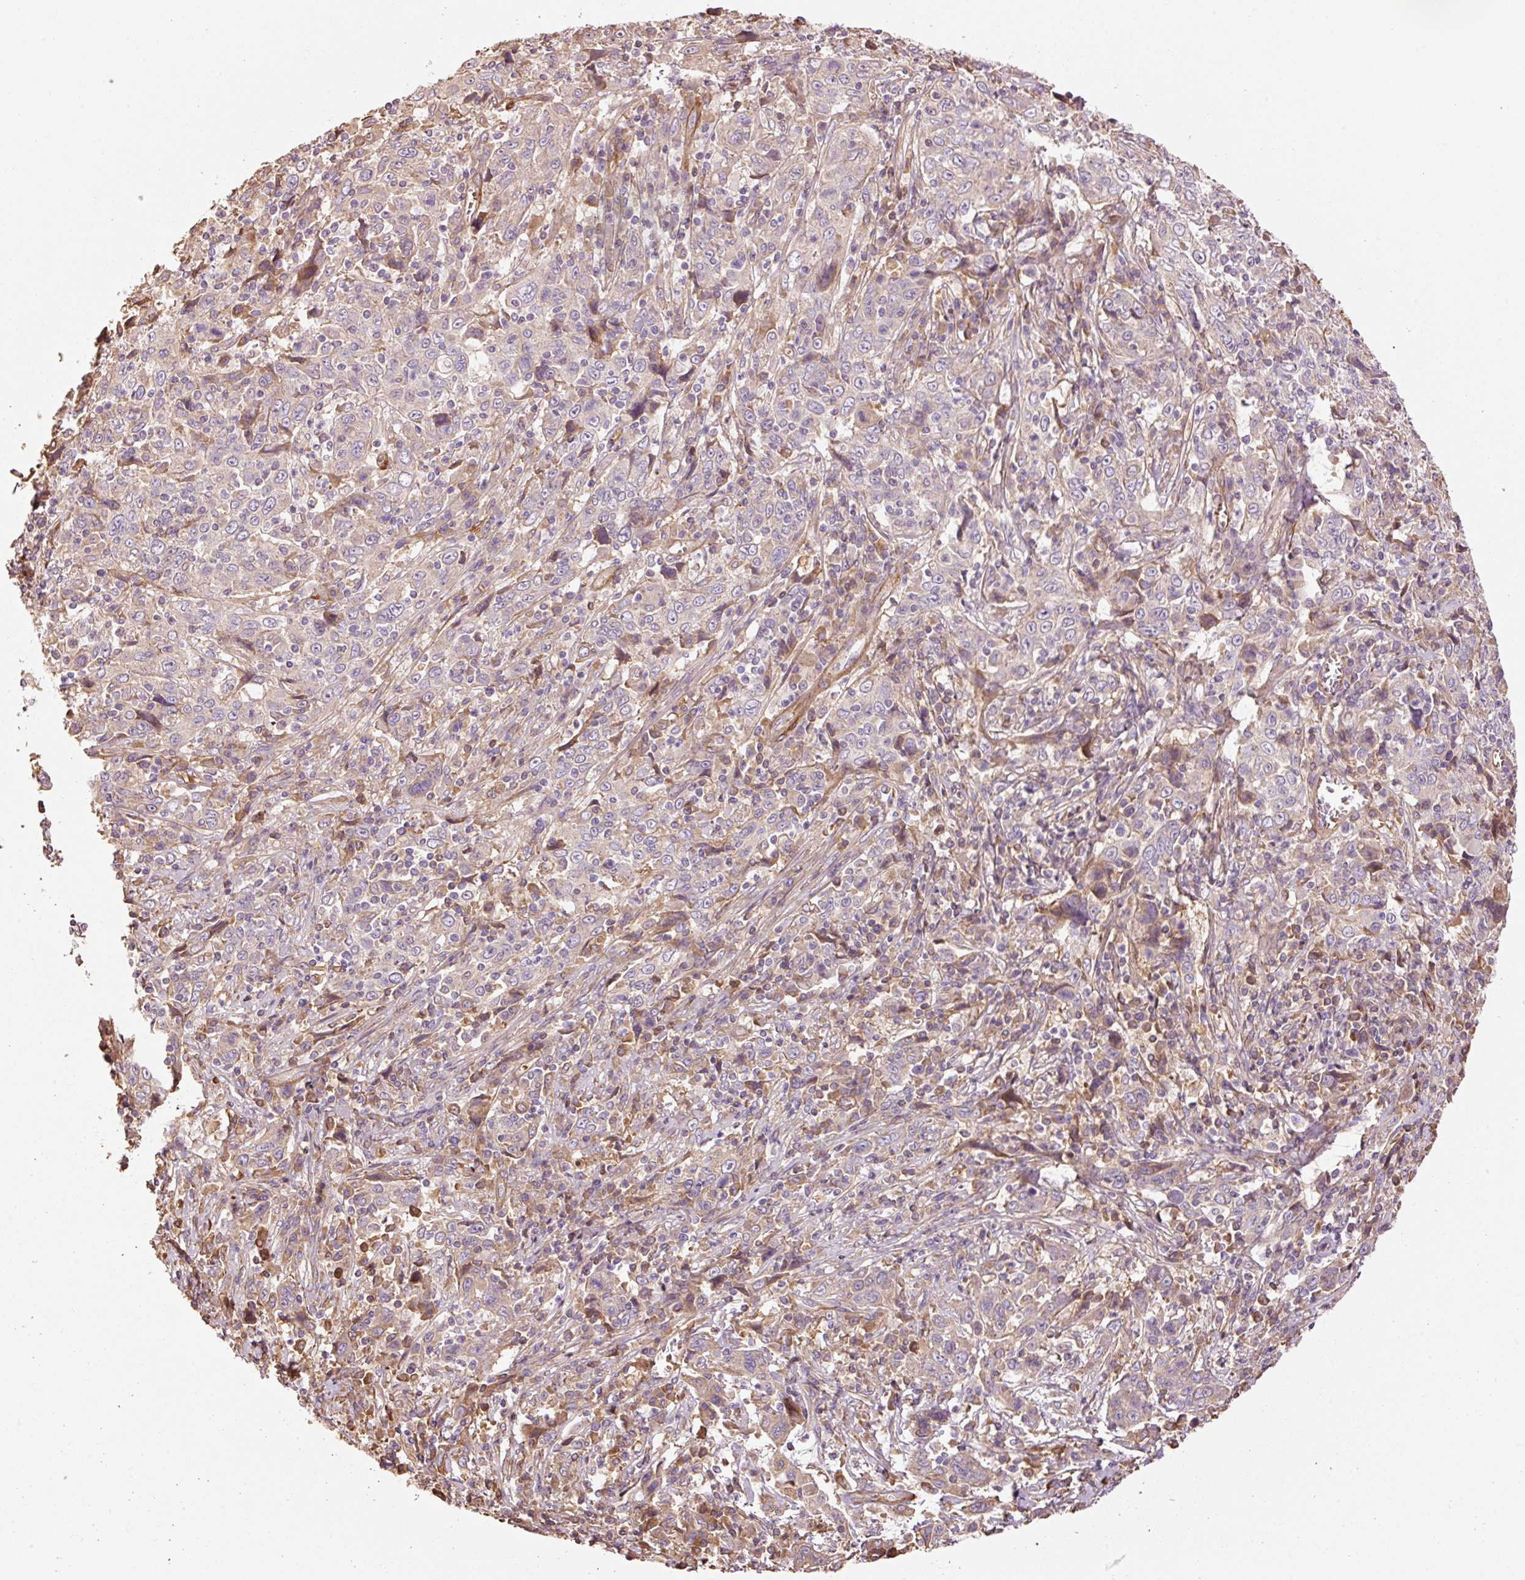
{"staining": {"intensity": "negative", "quantity": "none", "location": "none"}, "tissue": "cervical cancer", "cell_type": "Tumor cells", "image_type": "cancer", "snomed": [{"axis": "morphology", "description": "Squamous cell carcinoma, NOS"}, {"axis": "topography", "description": "Cervix"}], "caption": "The IHC histopathology image has no significant positivity in tumor cells of cervical cancer (squamous cell carcinoma) tissue. (DAB immunohistochemistry visualized using brightfield microscopy, high magnification).", "gene": "NID2", "patient": {"sex": "female", "age": 46}}